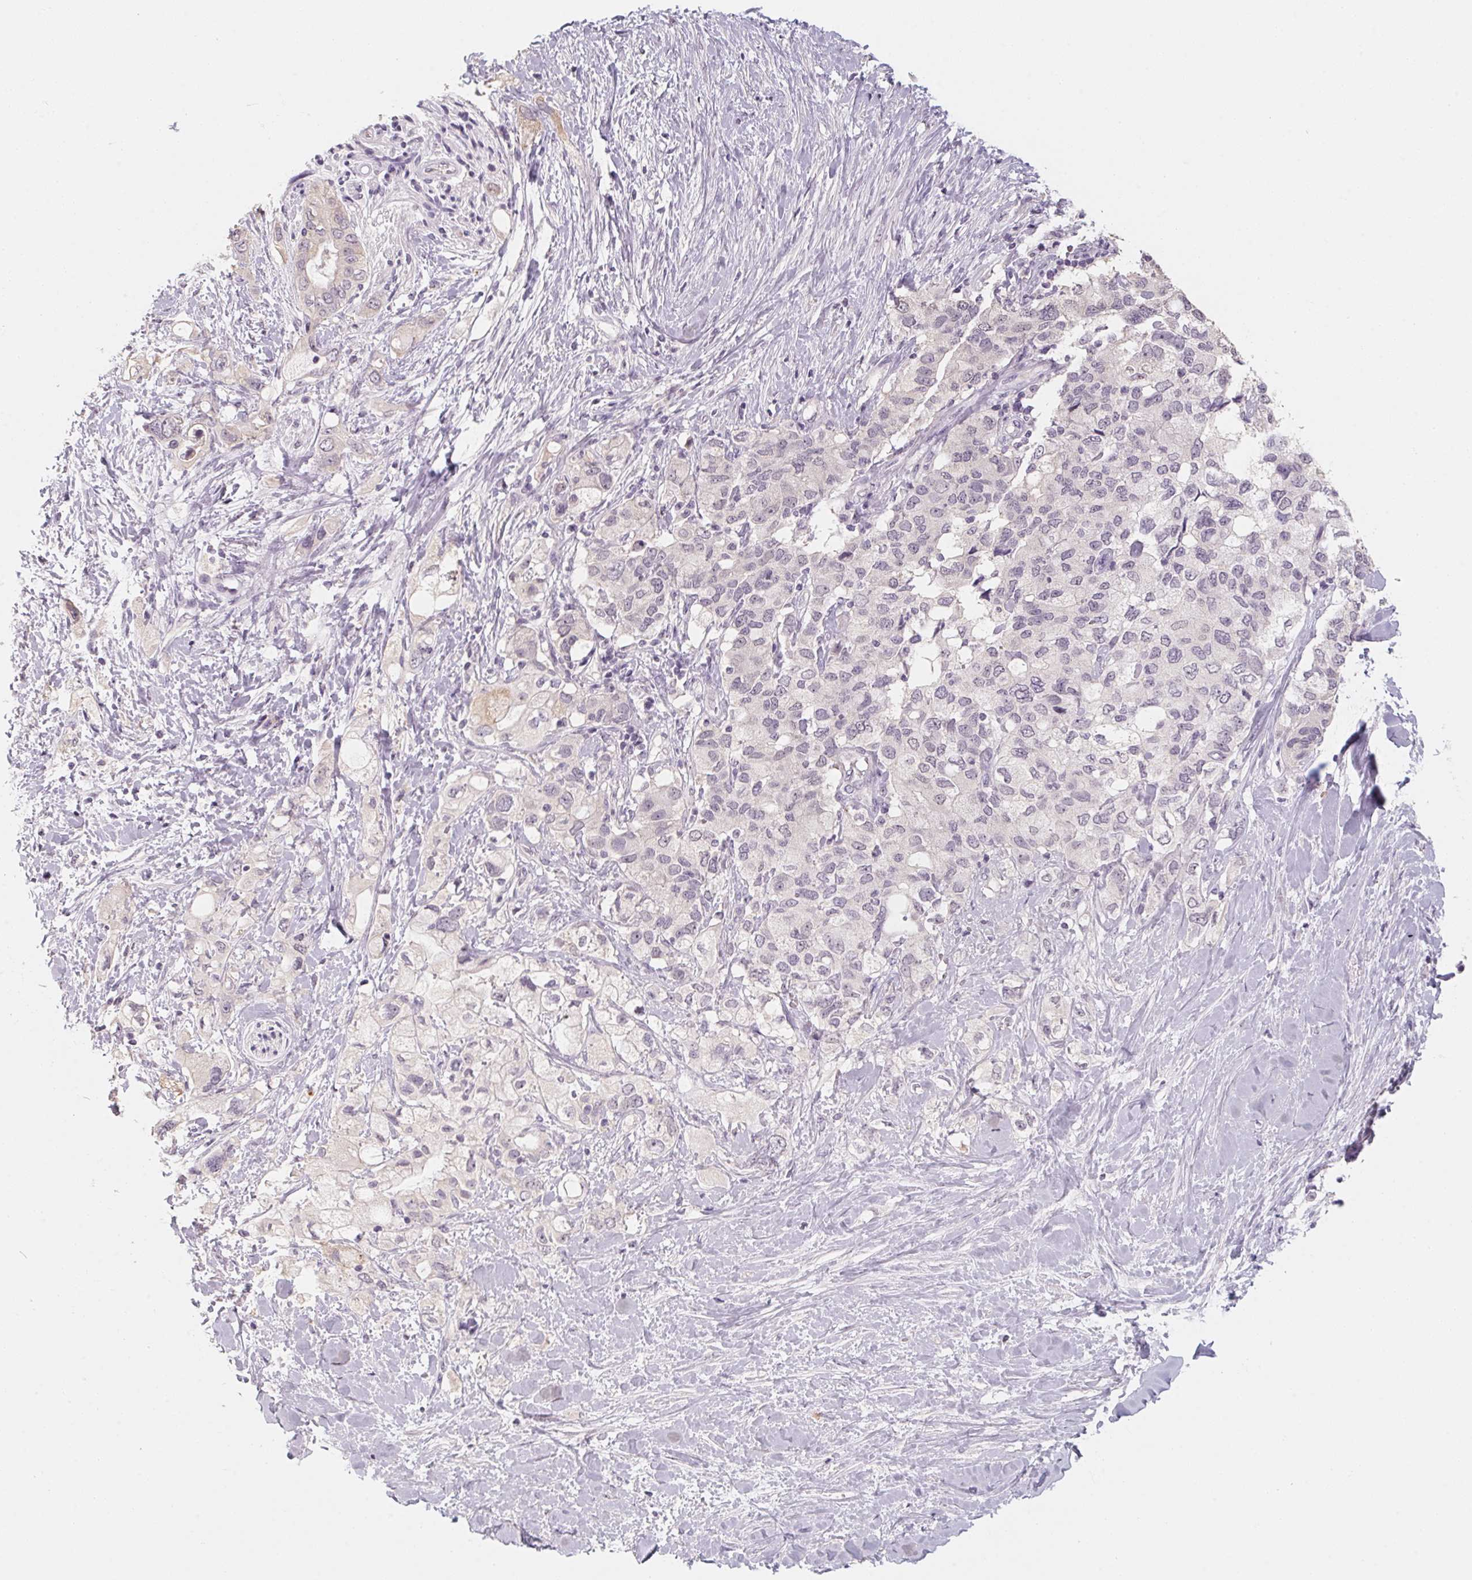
{"staining": {"intensity": "negative", "quantity": "none", "location": "none"}, "tissue": "pancreatic cancer", "cell_type": "Tumor cells", "image_type": "cancer", "snomed": [{"axis": "morphology", "description": "Adenocarcinoma, NOS"}, {"axis": "topography", "description": "Pancreas"}], "caption": "DAB immunohistochemical staining of adenocarcinoma (pancreatic) exhibits no significant staining in tumor cells.", "gene": "CAPZA3", "patient": {"sex": "female", "age": 56}}